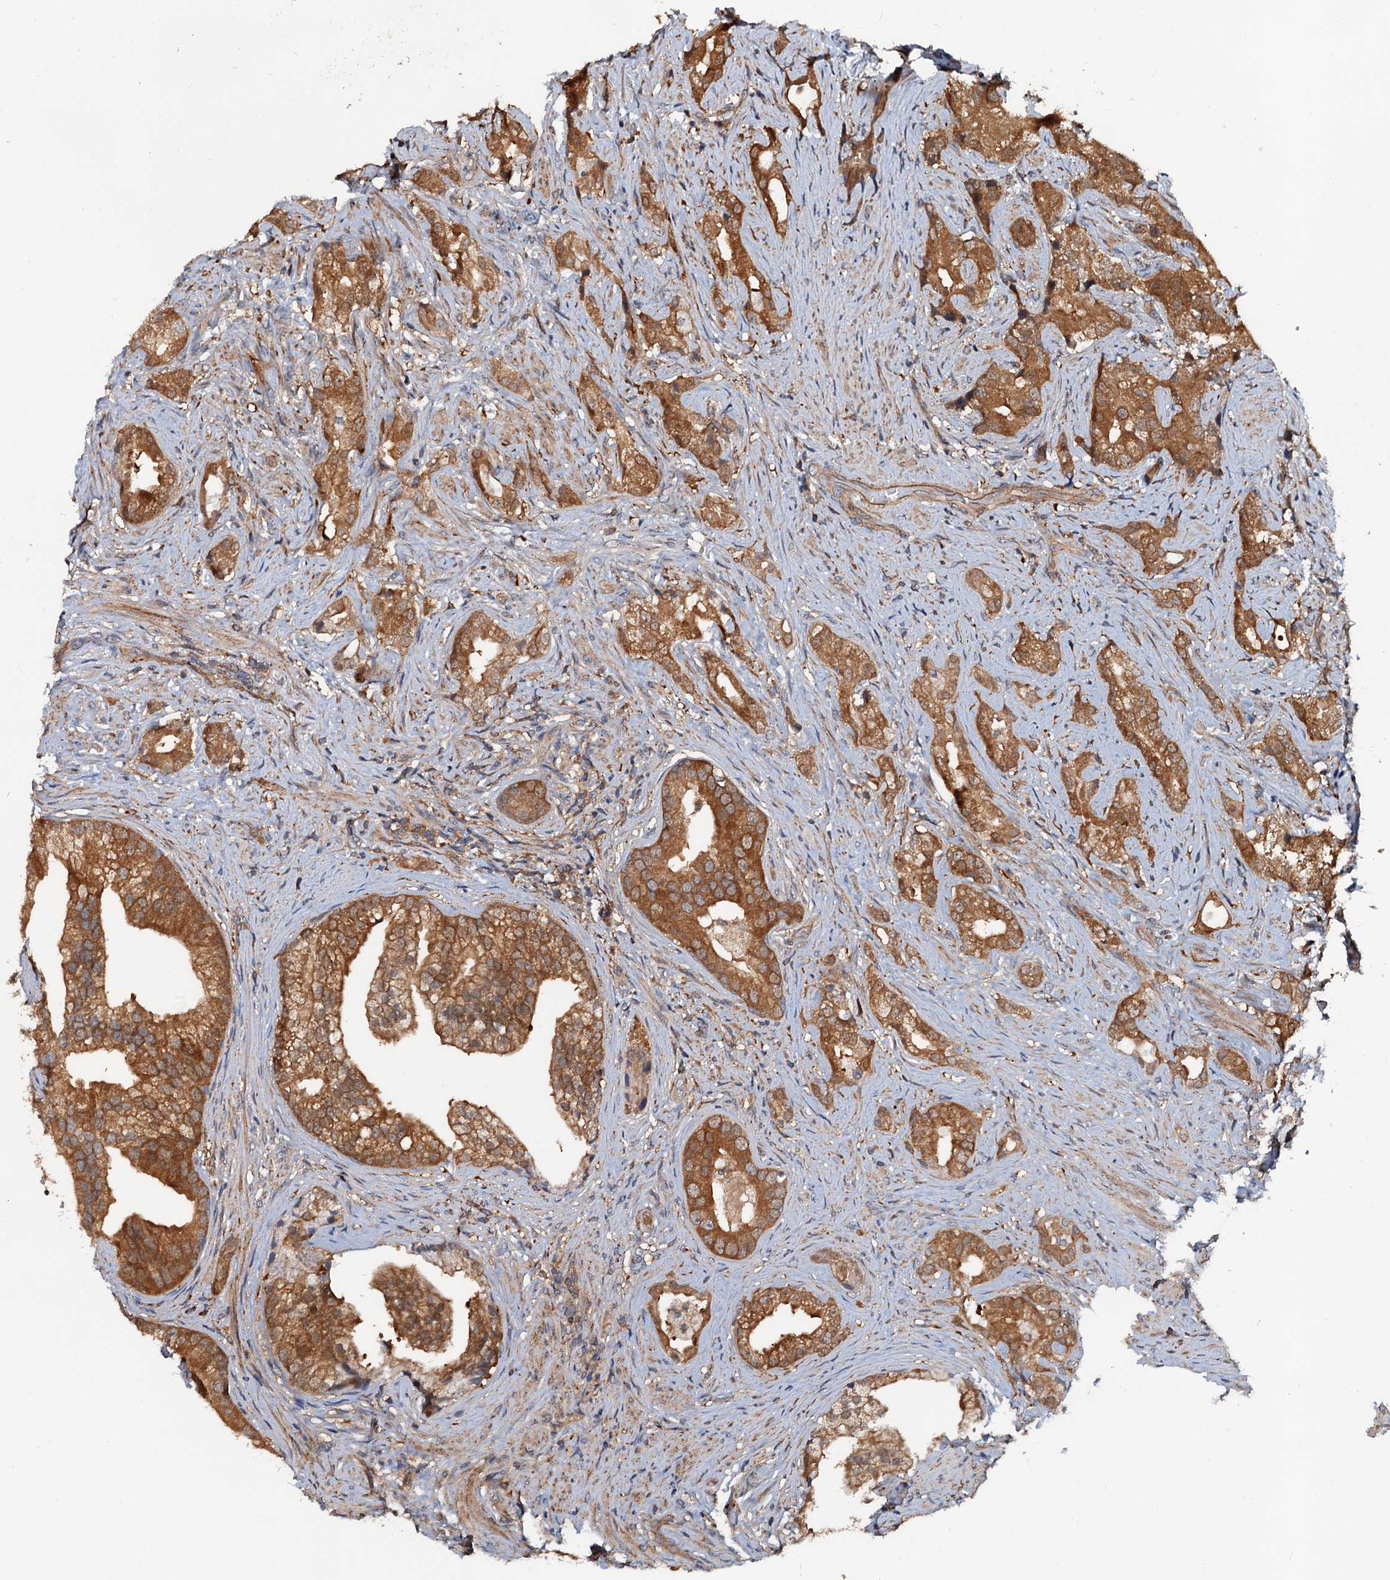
{"staining": {"intensity": "strong", "quantity": ">75%", "location": "cytoplasmic/membranous"}, "tissue": "prostate cancer", "cell_type": "Tumor cells", "image_type": "cancer", "snomed": [{"axis": "morphology", "description": "Adenocarcinoma, Low grade"}, {"axis": "topography", "description": "Prostate"}], "caption": "A histopathology image of human prostate cancer (adenocarcinoma (low-grade)) stained for a protein demonstrates strong cytoplasmic/membranous brown staining in tumor cells.", "gene": "AAGAB", "patient": {"sex": "male", "age": 71}}